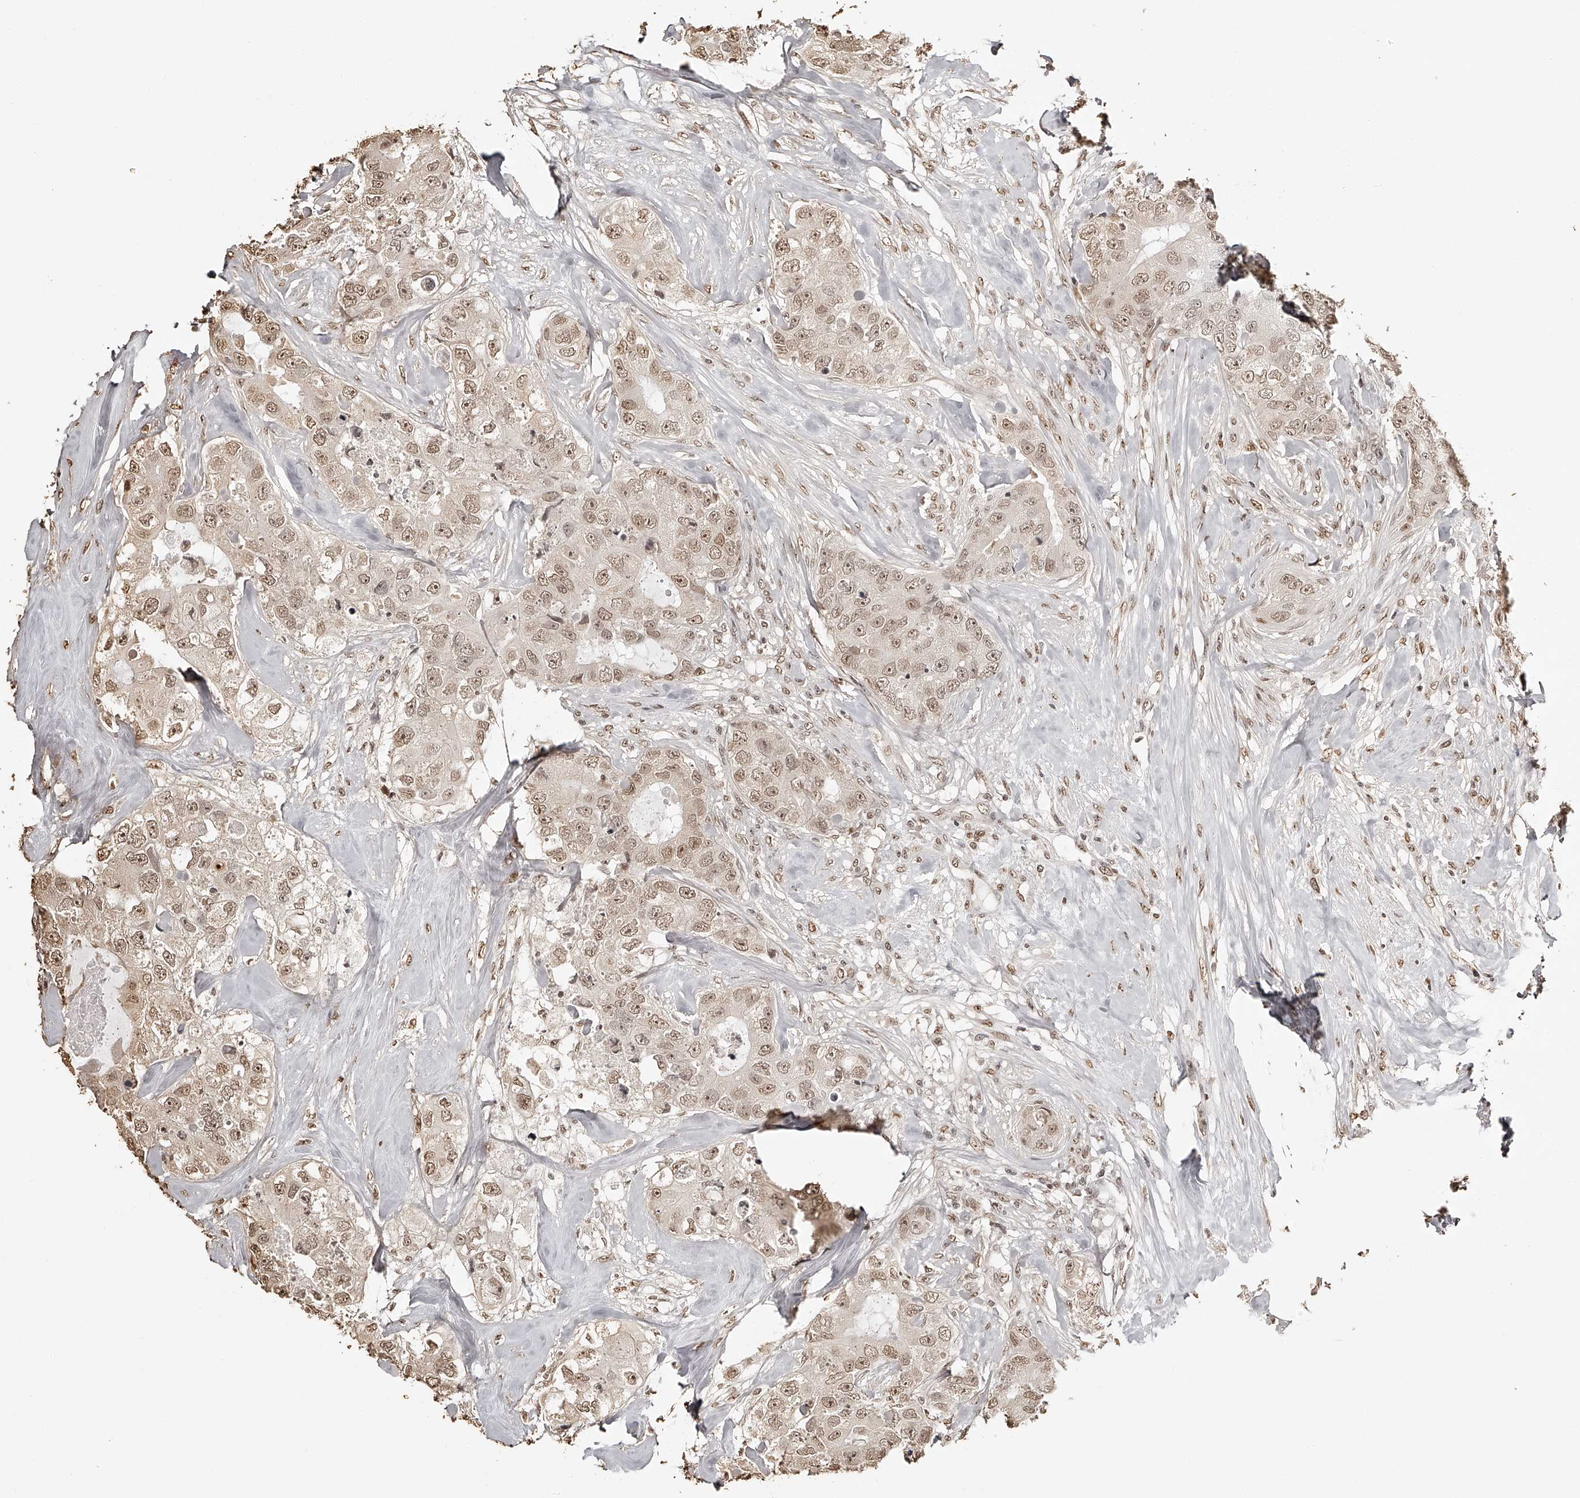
{"staining": {"intensity": "moderate", "quantity": ">75%", "location": "nuclear"}, "tissue": "breast cancer", "cell_type": "Tumor cells", "image_type": "cancer", "snomed": [{"axis": "morphology", "description": "Duct carcinoma"}, {"axis": "topography", "description": "Breast"}], "caption": "Breast cancer was stained to show a protein in brown. There is medium levels of moderate nuclear expression in approximately >75% of tumor cells. (Stains: DAB in brown, nuclei in blue, Microscopy: brightfield microscopy at high magnification).", "gene": "ZNF503", "patient": {"sex": "female", "age": 62}}